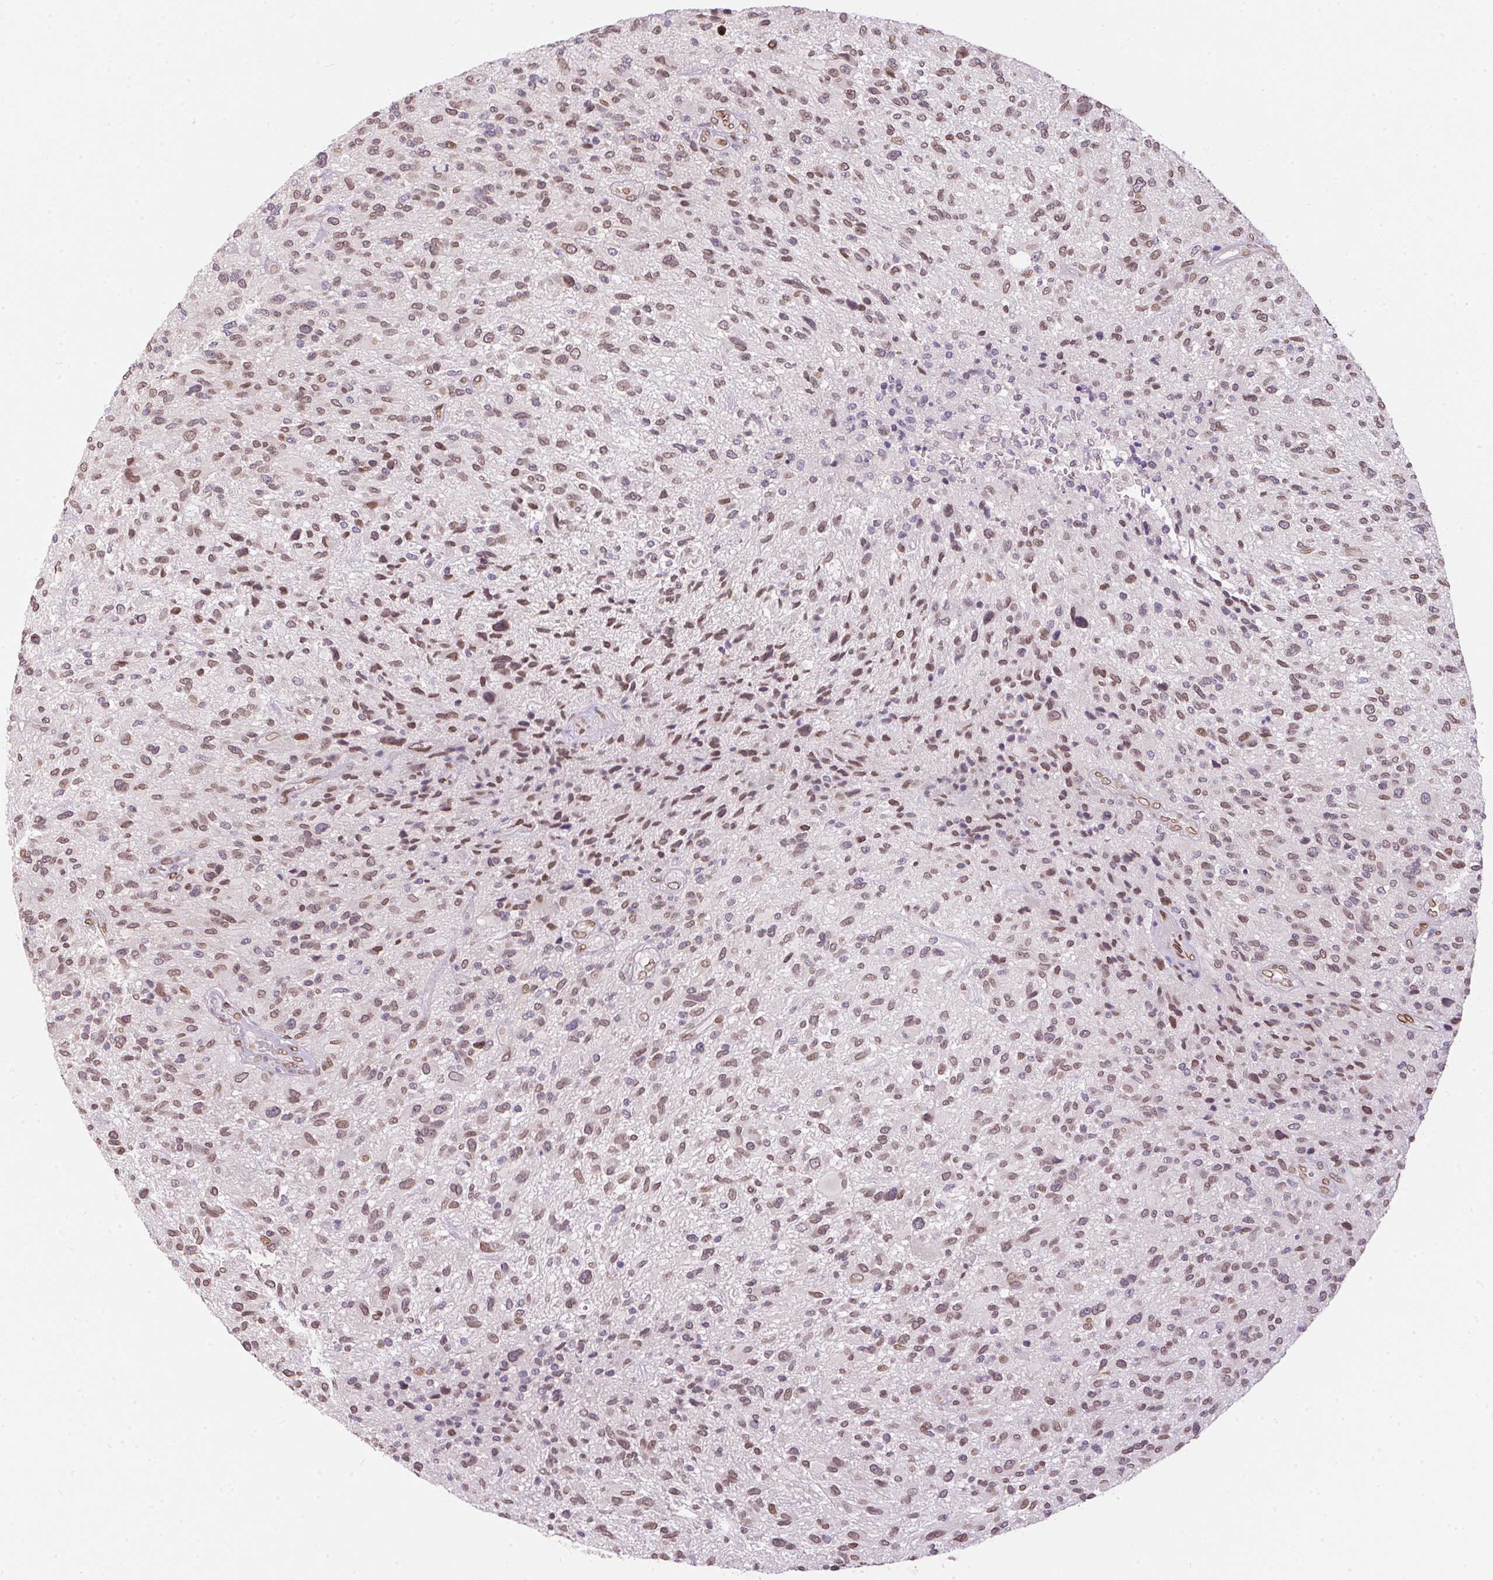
{"staining": {"intensity": "weak", "quantity": ">75%", "location": "cytoplasmic/membranous,nuclear"}, "tissue": "glioma", "cell_type": "Tumor cells", "image_type": "cancer", "snomed": [{"axis": "morphology", "description": "Glioma, malignant, High grade"}, {"axis": "topography", "description": "Brain"}], "caption": "Weak cytoplasmic/membranous and nuclear expression for a protein is identified in approximately >75% of tumor cells of glioma using IHC.", "gene": "TMEM175", "patient": {"sex": "male", "age": 47}}